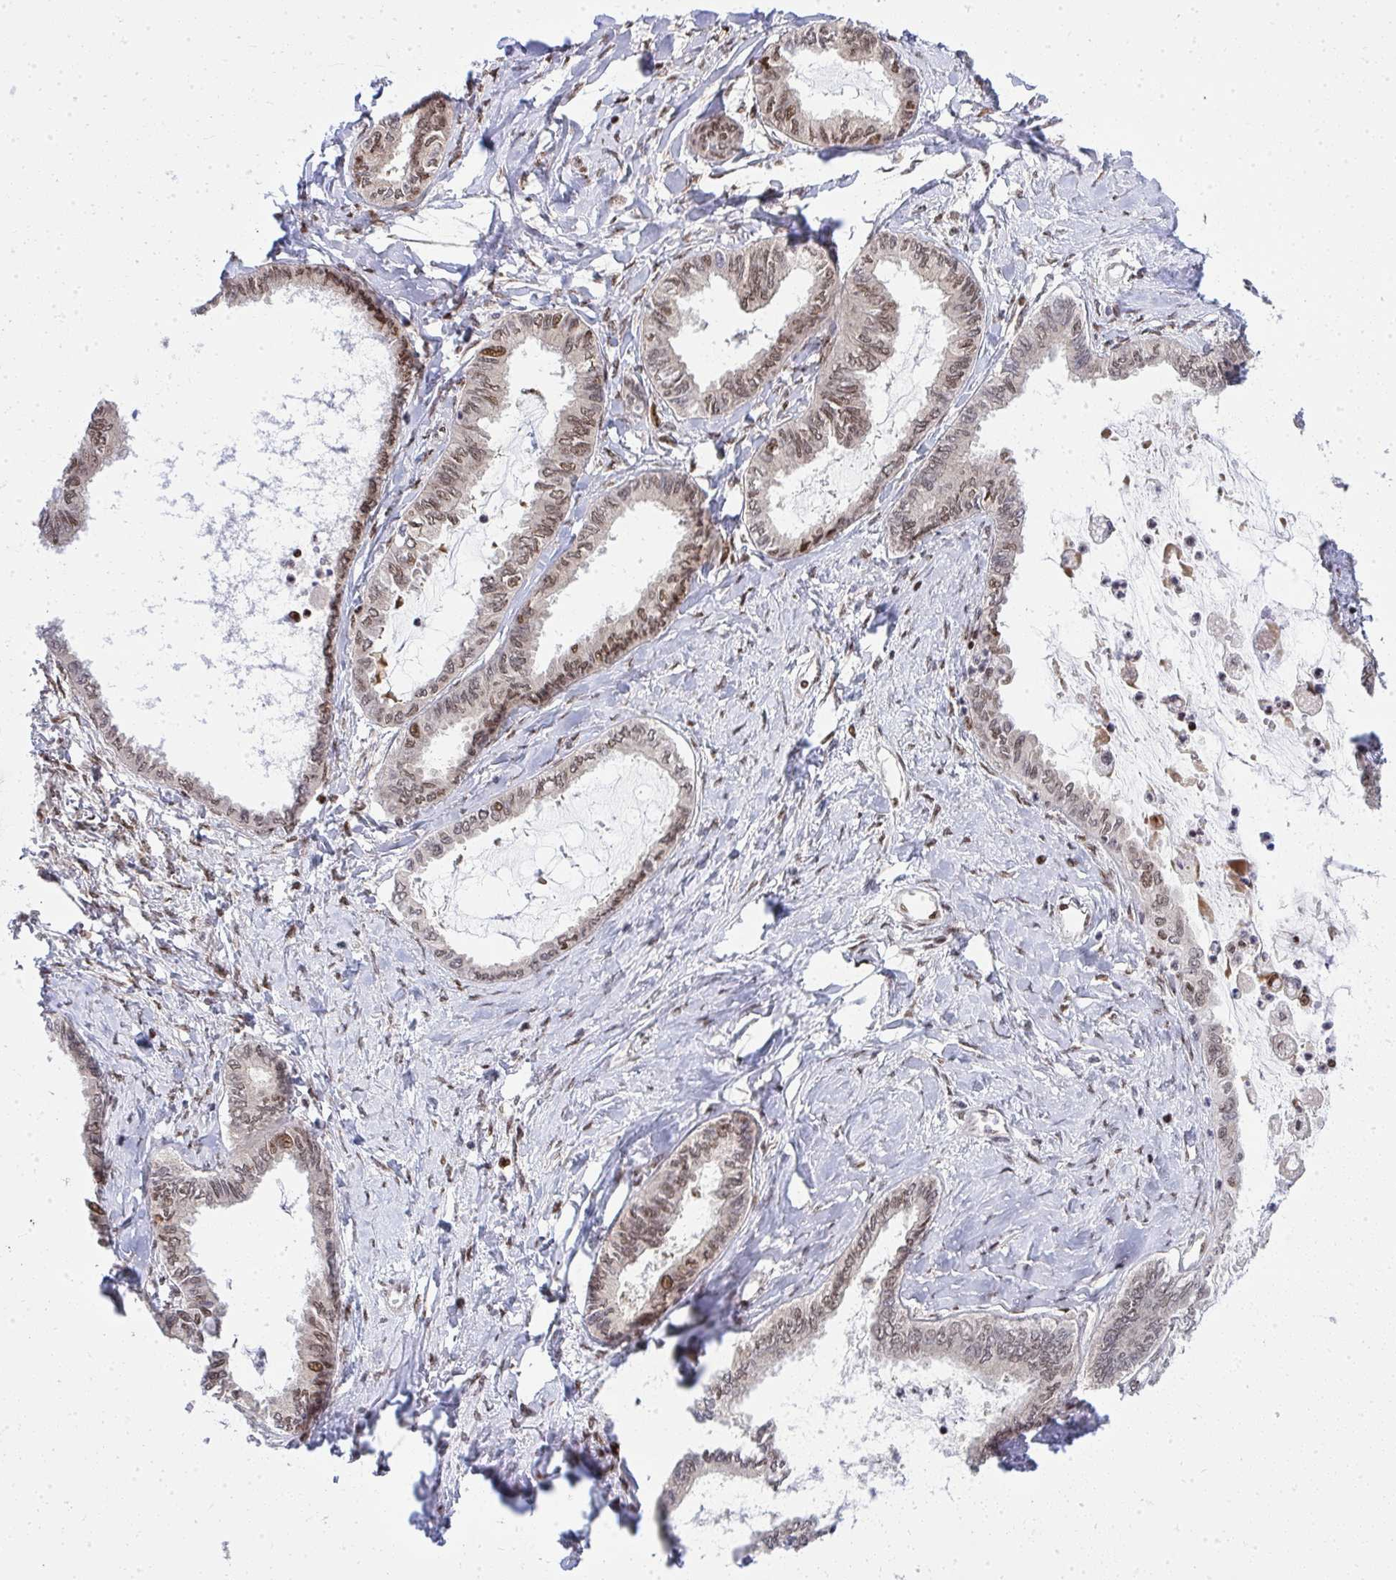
{"staining": {"intensity": "moderate", "quantity": ">75%", "location": "nuclear"}, "tissue": "ovarian cancer", "cell_type": "Tumor cells", "image_type": "cancer", "snomed": [{"axis": "morphology", "description": "Carcinoma, endometroid"}, {"axis": "topography", "description": "Ovary"}], "caption": "IHC of ovarian cancer (endometroid carcinoma) displays medium levels of moderate nuclear positivity in approximately >75% of tumor cells.", "gene": "PIGY", "patient": {"sex": "female", "age": 70}}